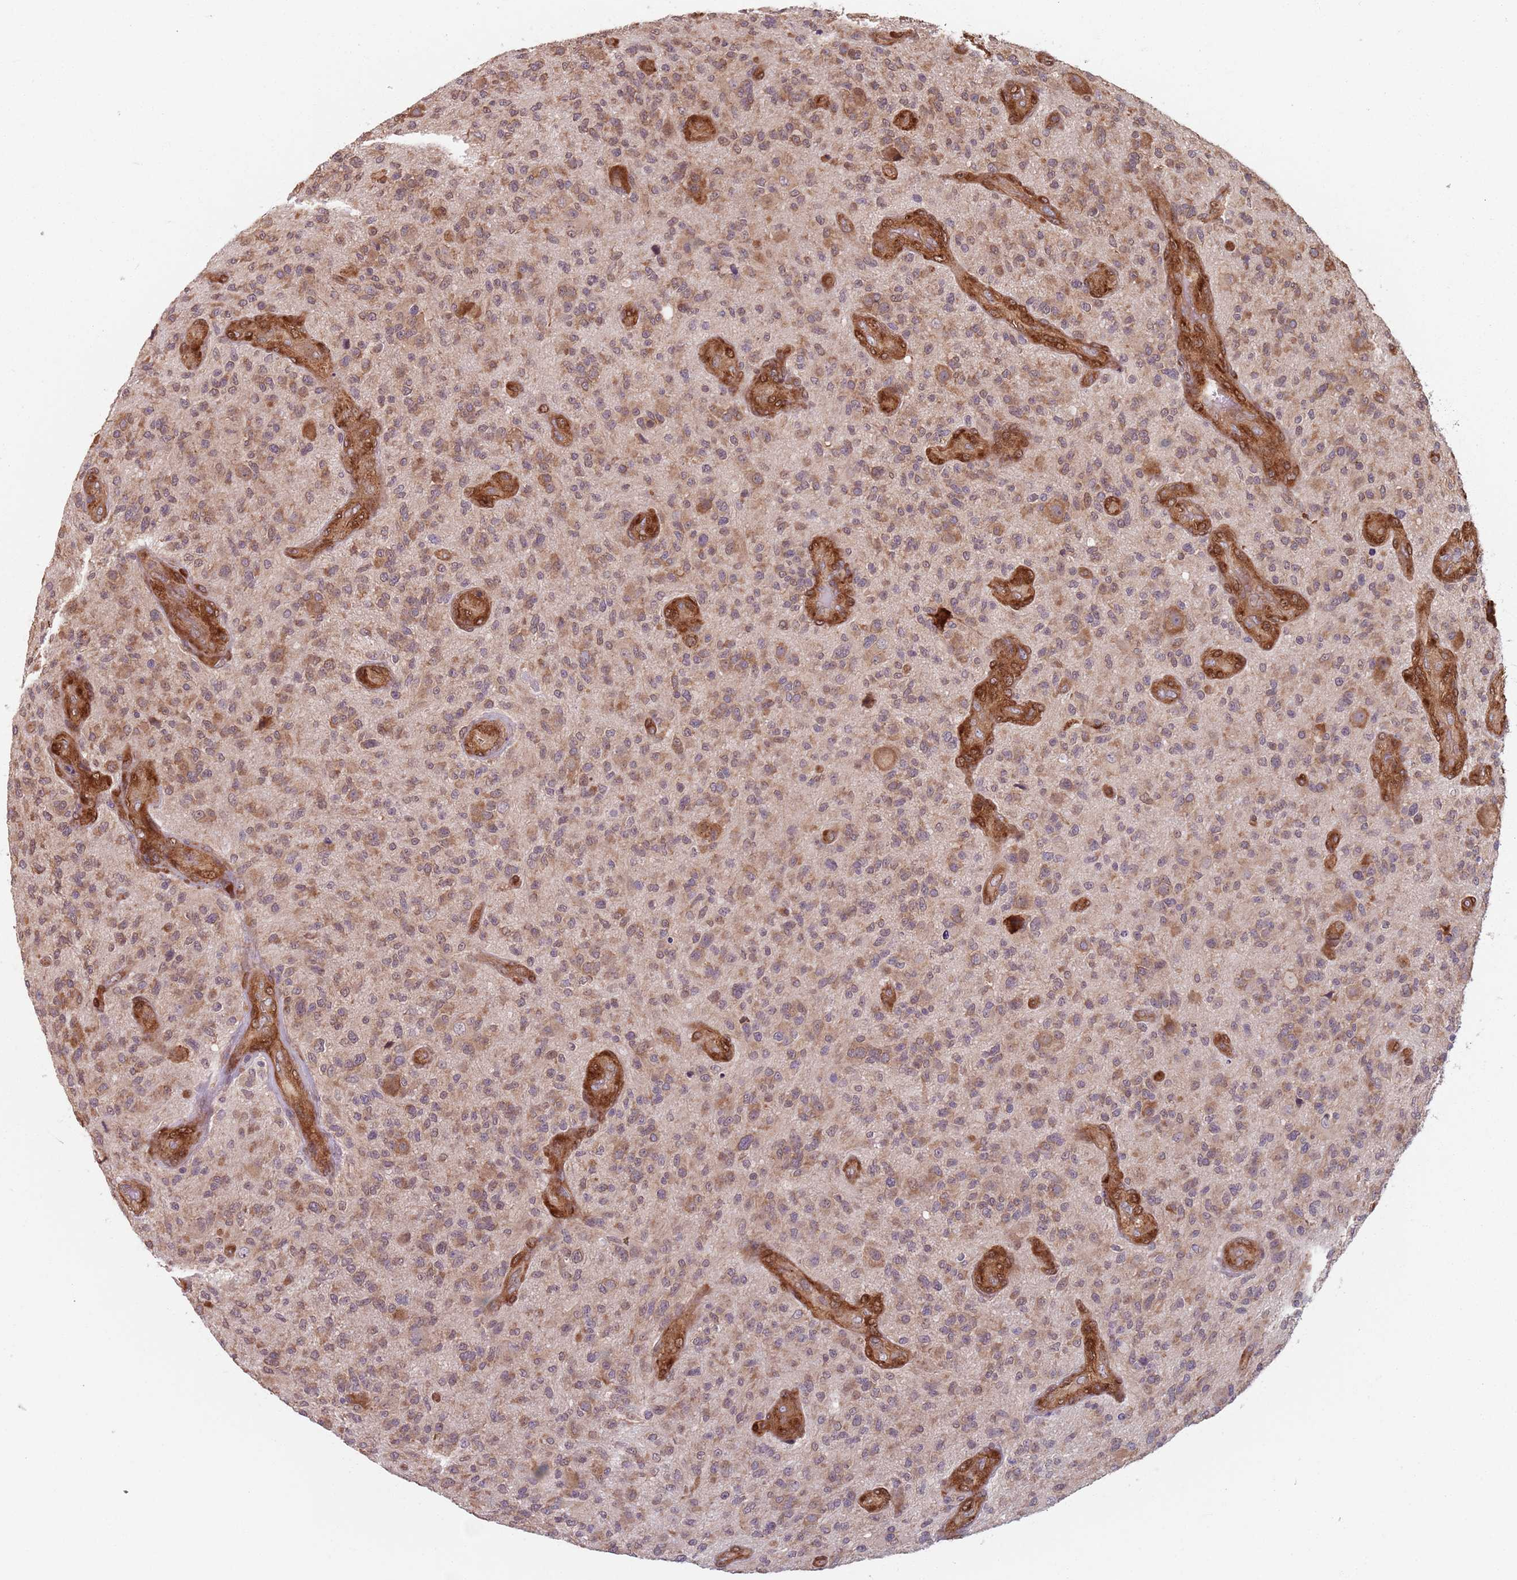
{"staining": {"intensity": "moderate", "quantity": ">75%", "location": "cytoplasmic/membranous"}, "tissue": "glioma", "cell_type": "Tumor cells", "image_type": "cancer", "snomed": [{"axis": "morphology", "description": "Glioma, malignant, High grade"}, {"axis": "topography", "description": "Brain"}], "caption": "Moderate cytoplasmic/membranous staining for a protein is seen in about >75% of tumor cells of glioma using immunohistochemistry (IHC).", "gene": "NOTCH3", "patient": {"sex": "male", "age": 47}}